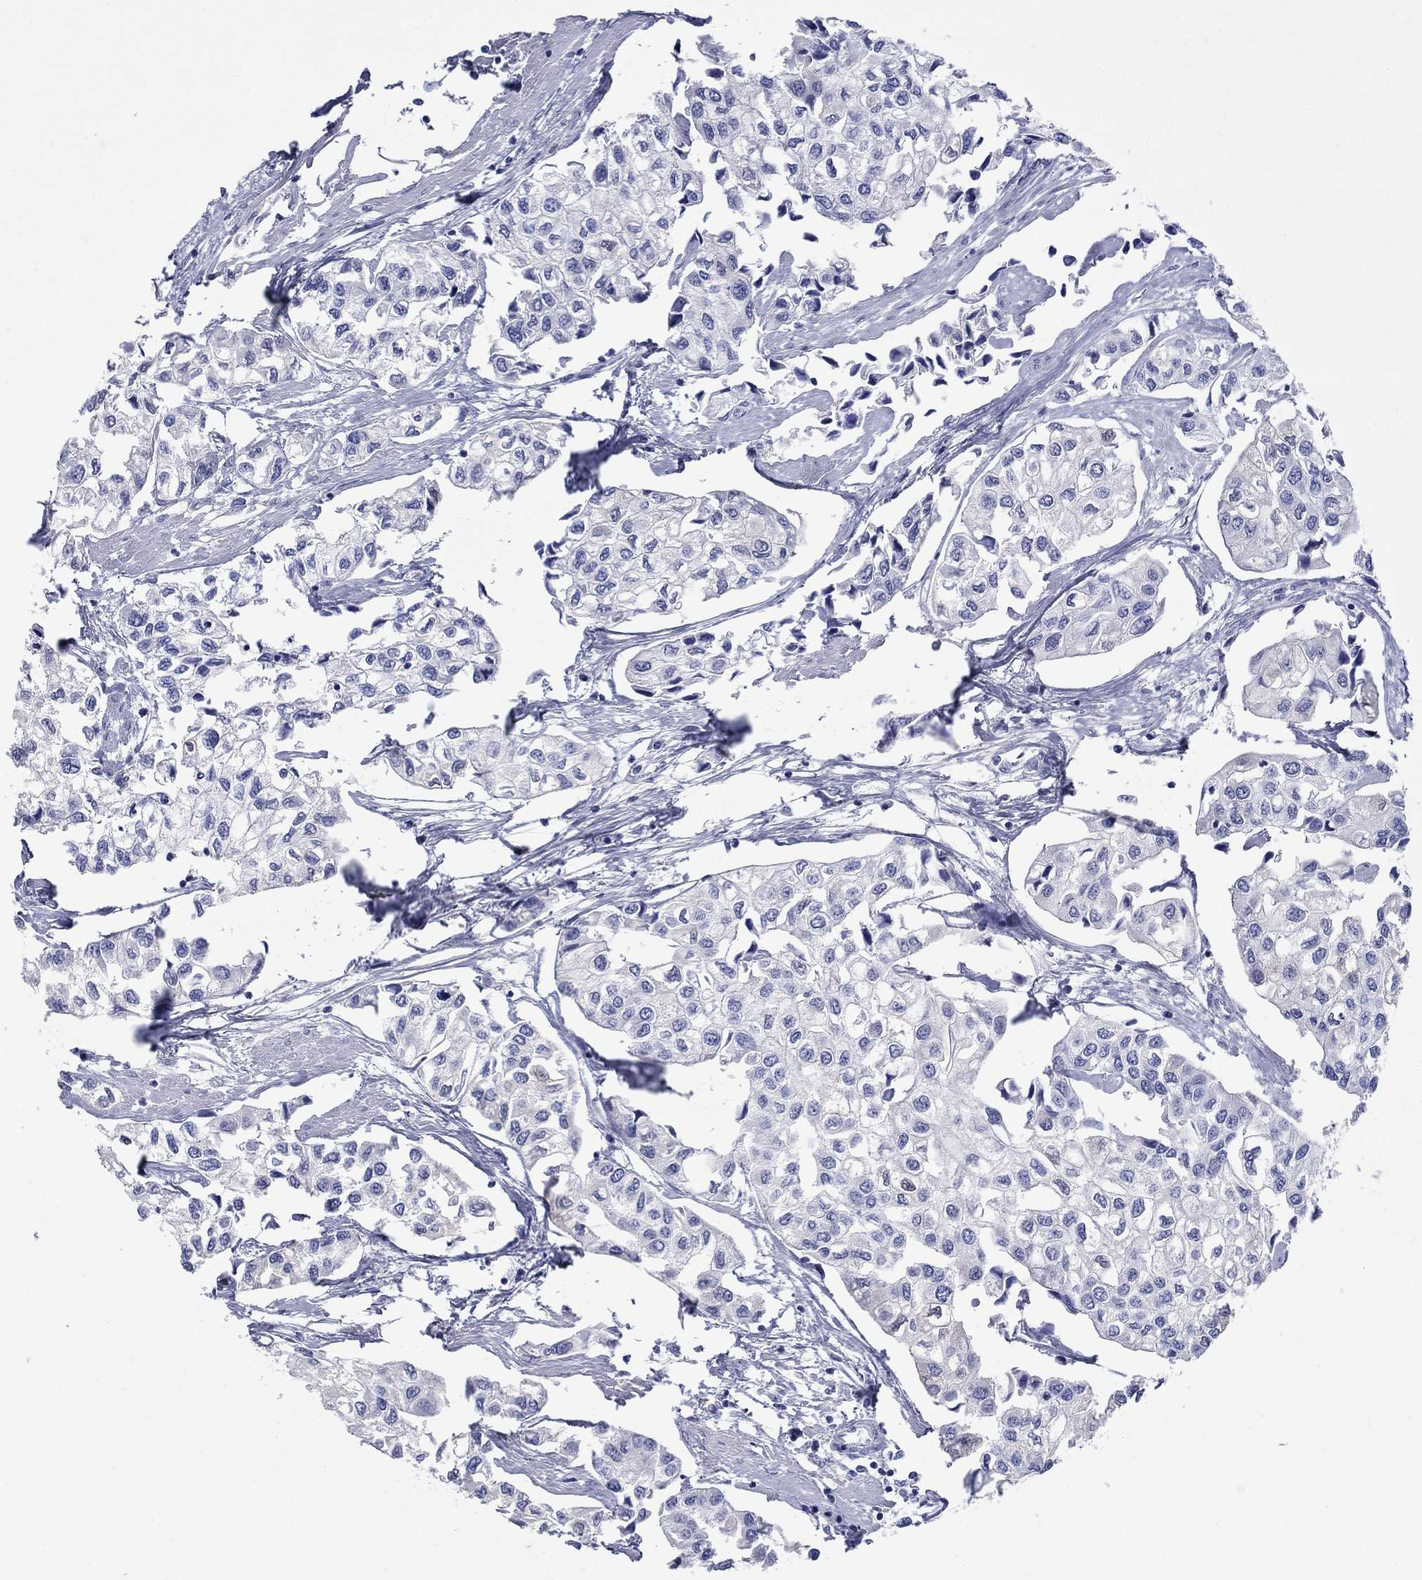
{"staining": {"intensity": "negative", "quantity": "none", "location": "none"}, "tissue": "urothelial cancer", "cell_type": "Tumor cells", "image_type": "cancer", "snomed": [{"axis": "morphology", "description": "Urothelial carcinoma, High grade"}, {"axis": "topography", "description": "Urinary bladder"}], "caption": "There is no significant expression in tumor cells of high-grade urothelial carcinoma.", "gene": "SULT2B1", "patient": {"sex": "male", "age": 73}}